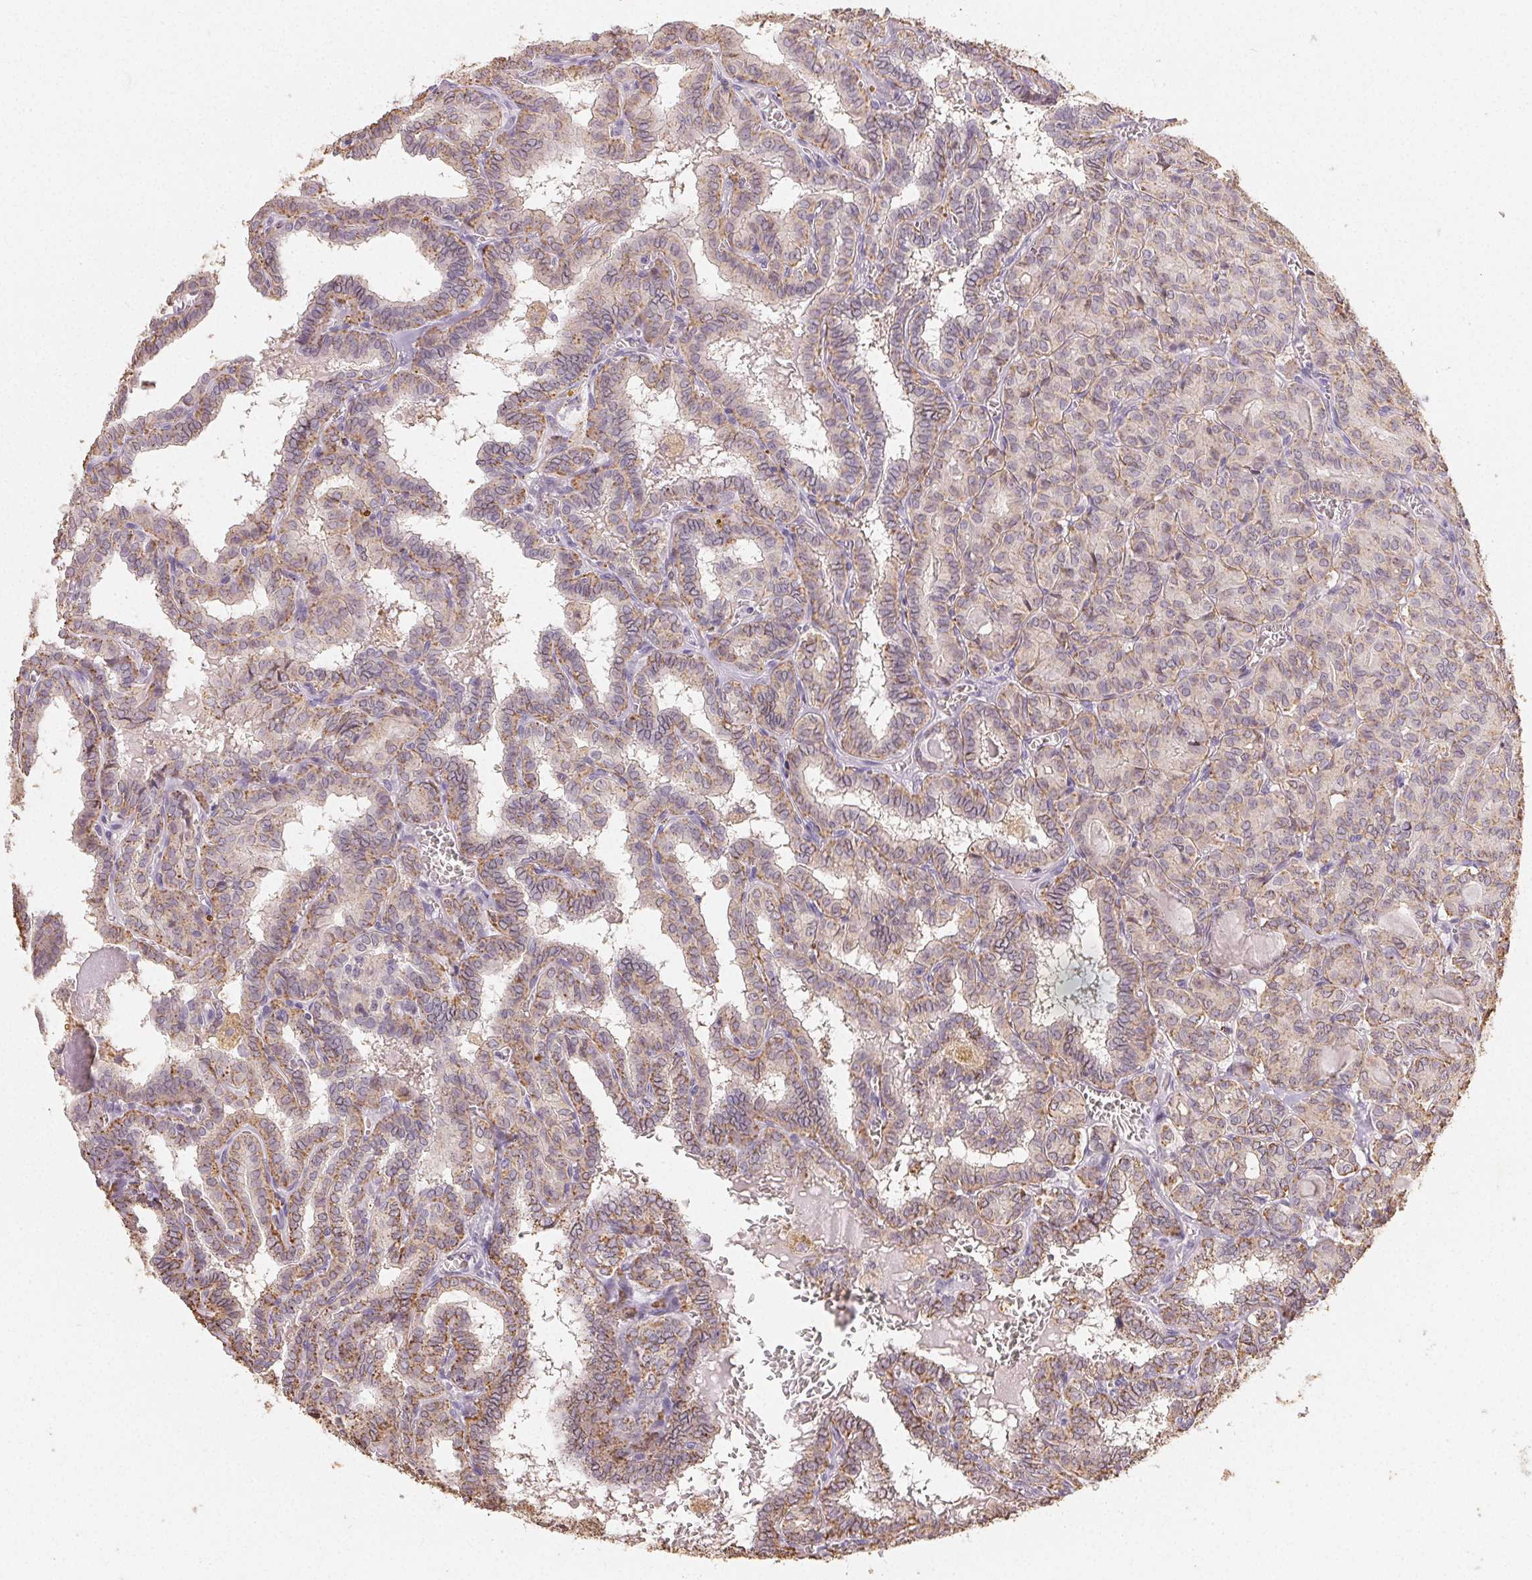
{"staining": {"intensity": "weak", "quantity": "25%-75%", "location": "cytoplasmic/membranous"}, "tissue": "thyroid cancer", "cell_type": "Tumor cells", "image_type": "cancer", "snomed": [{"axis": "morphology", "description": "Papillary adenocarcinoma, NOS"}, {"axis": "topography", "description": "Thyroid gland"}], "caption": "Tumor cells demonstrate low levels of weak cytoplasmic/membranous staining in approximately 25%-75% of cells in human thyroid cancer.", "gene": "TMEM174", "patient": {"sex": "female", "age": 39}}